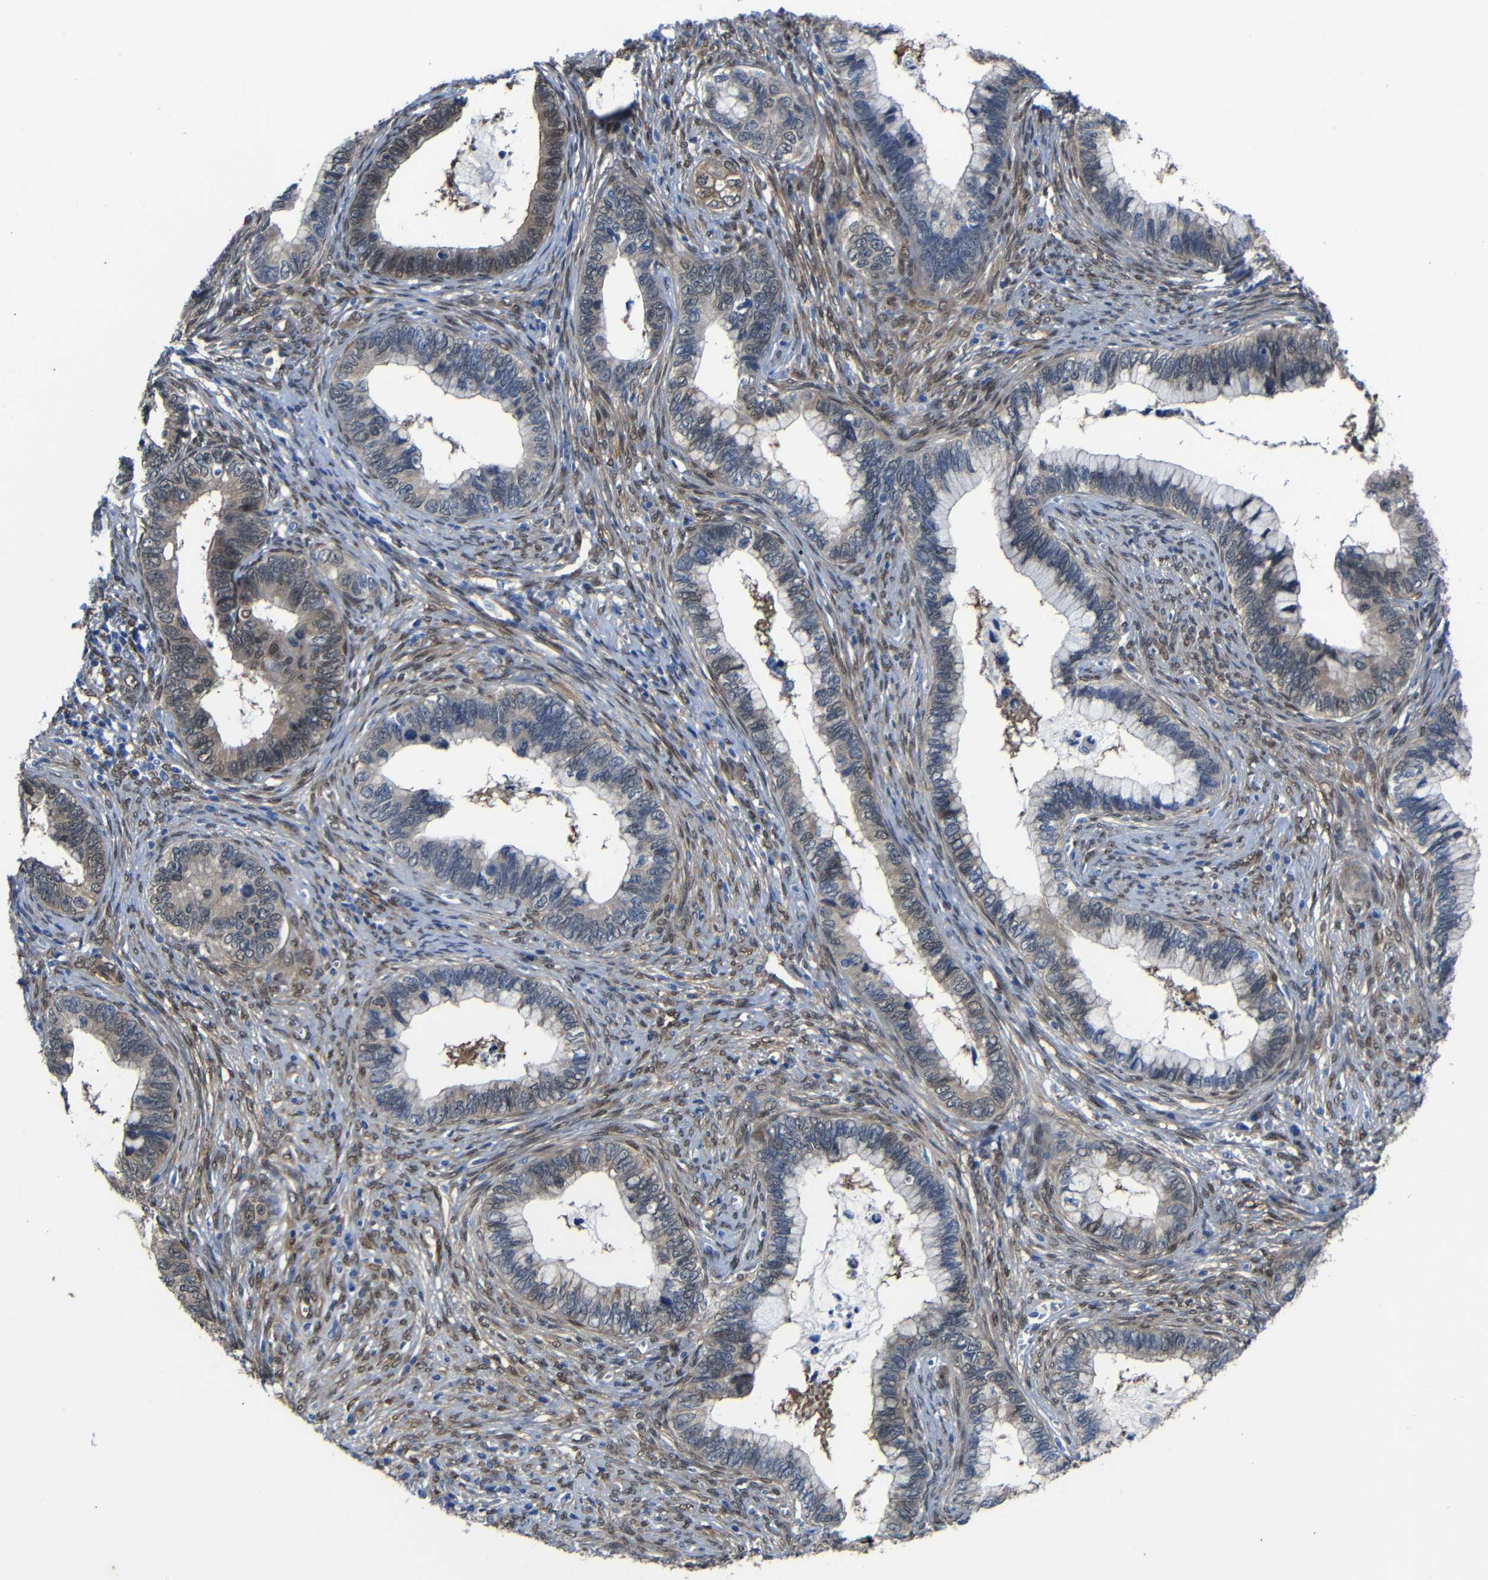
{"staining": {"intensity": "weak", "quantity": "<25%", "location": "cytoplasmic/membranous"}, "tissue": "cervical cancer", "cell_type": "Tumor cells", "image_type": "cancer", "snomed": [{"axis": "morphology", "description": "Adenocarcinoma, NOS"}, {"axis": "topography", "description": "Cervix"}], "caption": "Immunohistochemical staining of human cervical cancer (adenocarcinoma) reveals no significant expression in tumor cells.", "gene": "YAP1", "patient": {"sex": "female", "age": 44}}